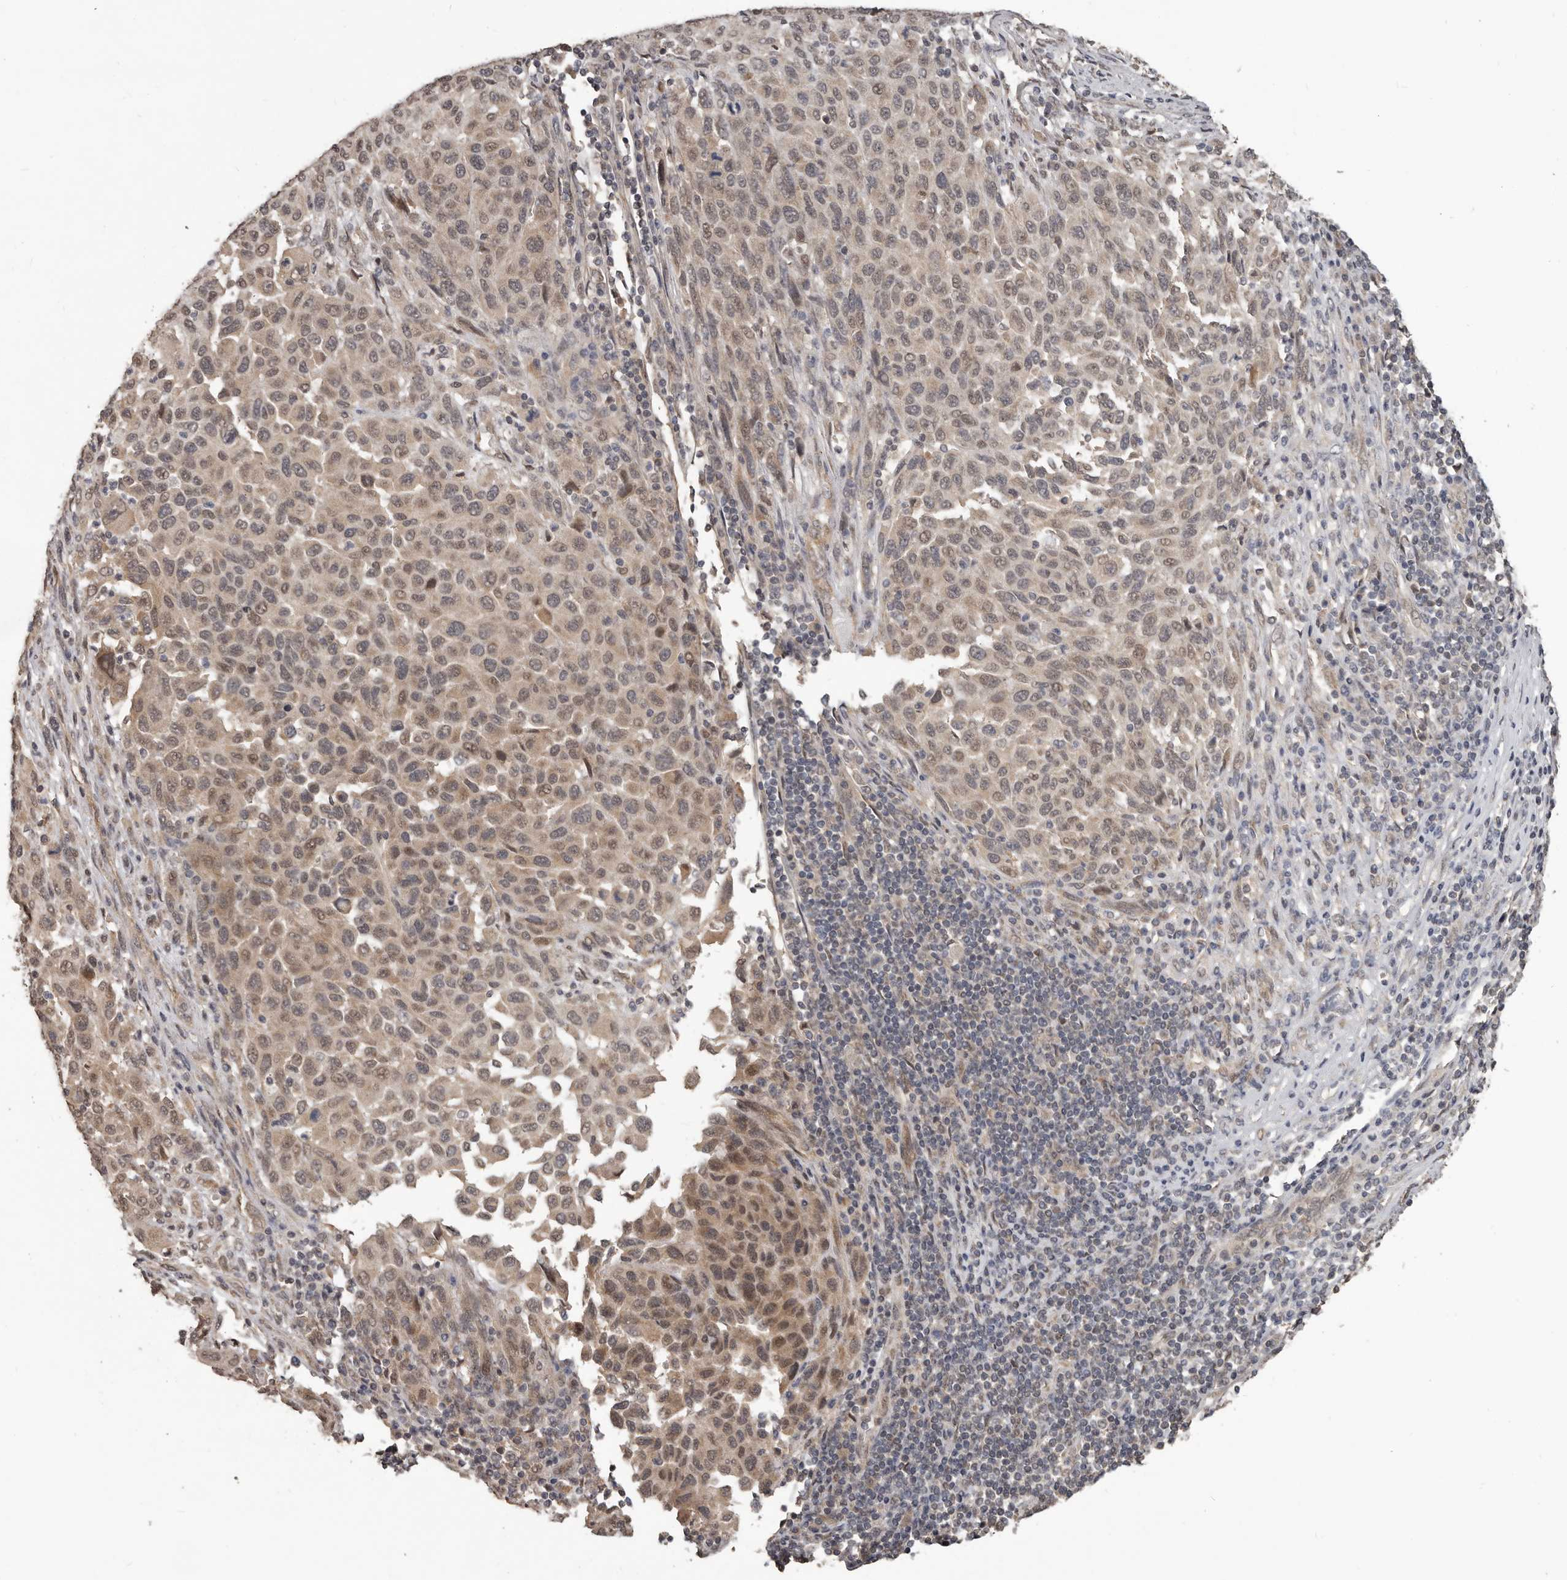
{"staining": {"intensity": "moderate", "quantity": "25%-75%", "location": "cytoplasmic/membranous,nuclear"}, "tissue": "melanoma", "cell_type": "Tumor cells", "image_type": "cancer", "snomed": [{"axis": "morphology", "description": "Malignant melanoma, Metastatic site"}, {"axis": "topography", "description": "Lymph node"}], "caption": "The photomicrograph displays a brown stain indicating the presence of a protein in the cytoplasmic/membranous and nuclear of tumor cells in melanoma.", "gene": "ZFP14", "patient": {"sex": "male", "age": 61}}